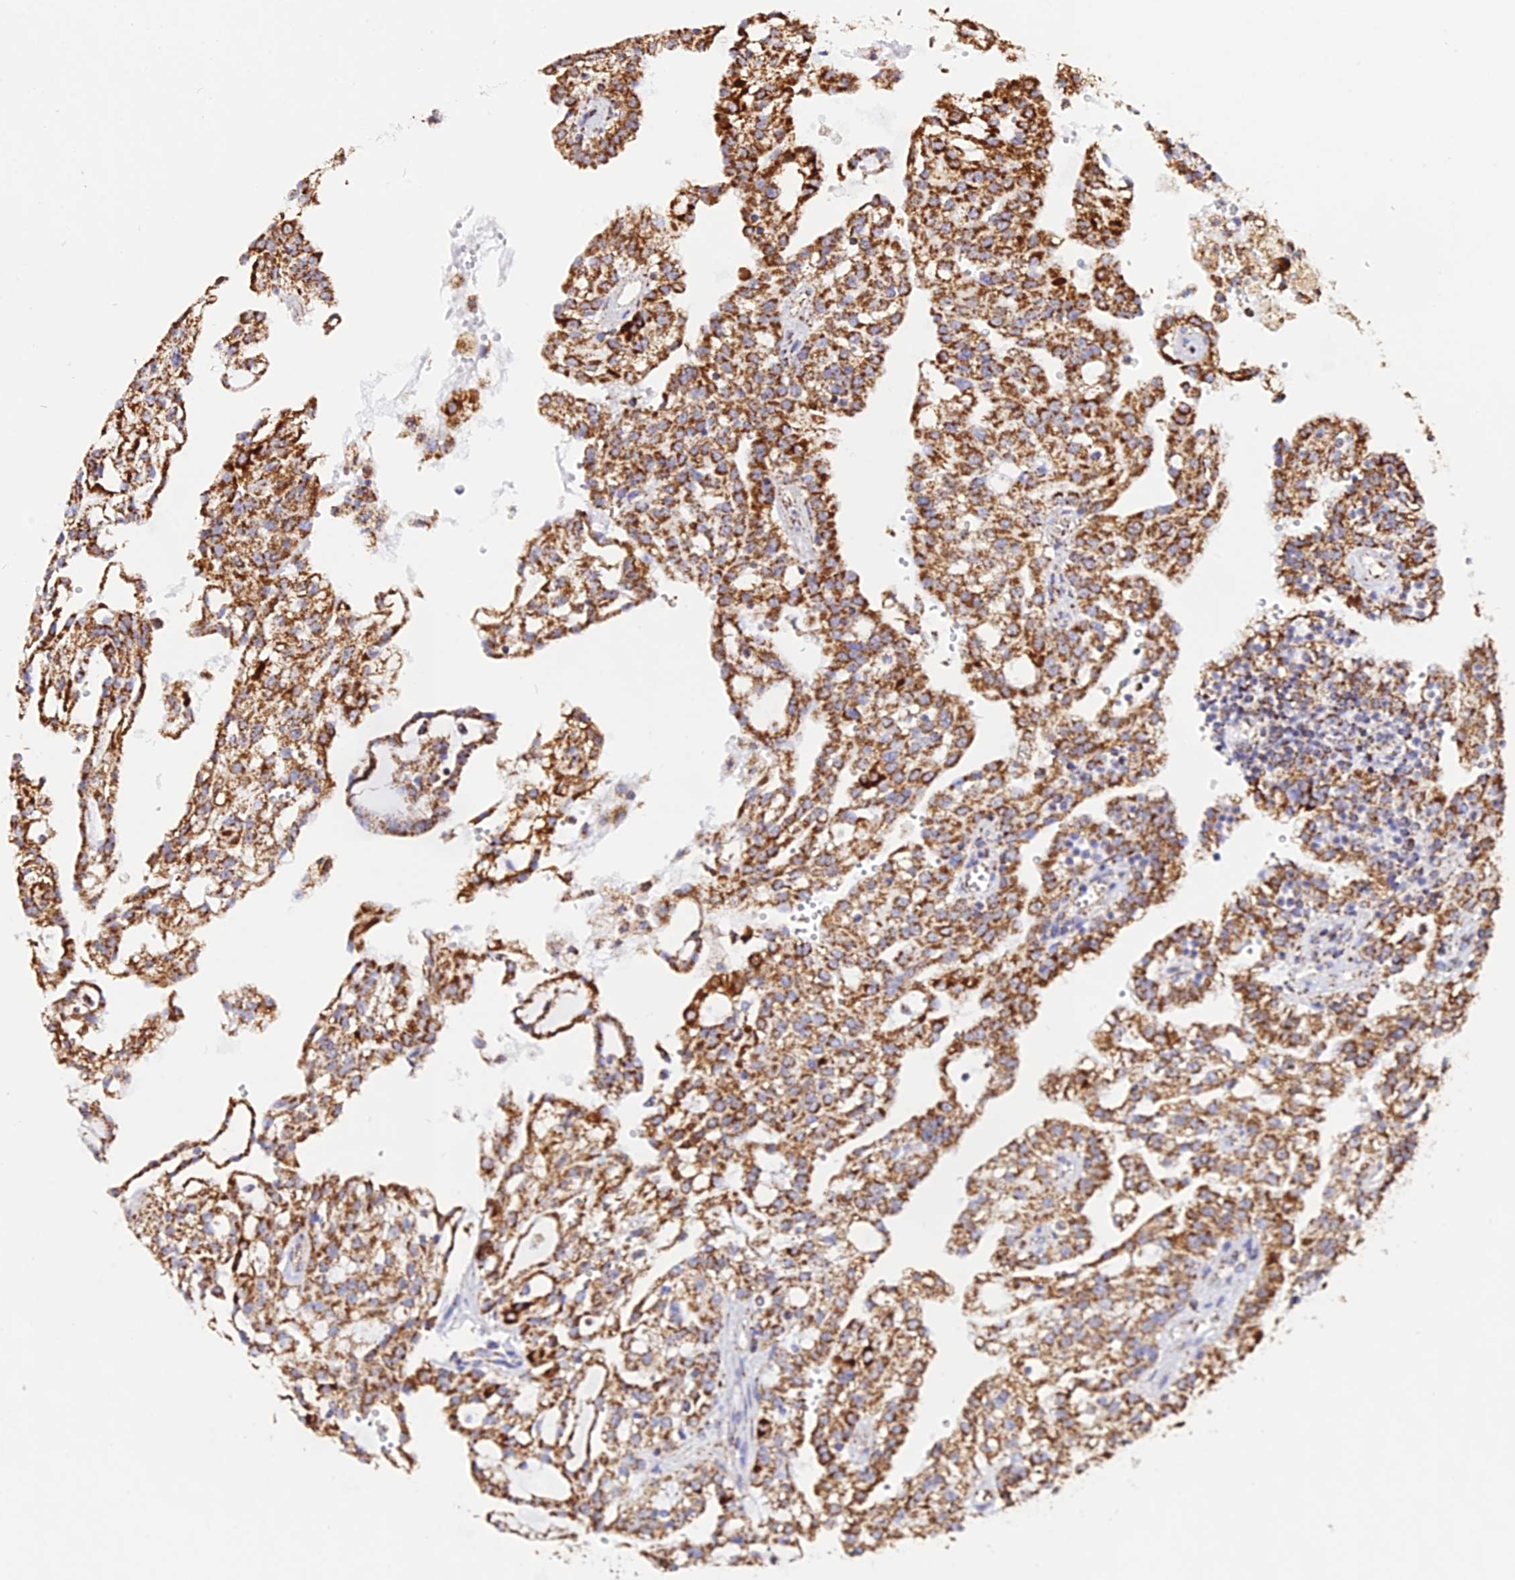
{"staining": {"intensity": "moderate", "quantity": ">75%", "location": "cytoplasmic/membranous"}, "tissue": "renal cancer", "cell_type": "Tumor cells", "image_type": "cancer", "snomed": [{"axis": "morphology", "description": "Adenocarcinoma, NOS"}, {"axis": "topography", "description": "Kidney"}], "caption": "About >75% of tumor cells in adenocarcinoma (renal) show moderate cytoplasmic/membranous protein expression as visualized by brown immunohistochemical staining.", "gene": "ATP5PD", "patient": {"sex": "male", "age": 63}}